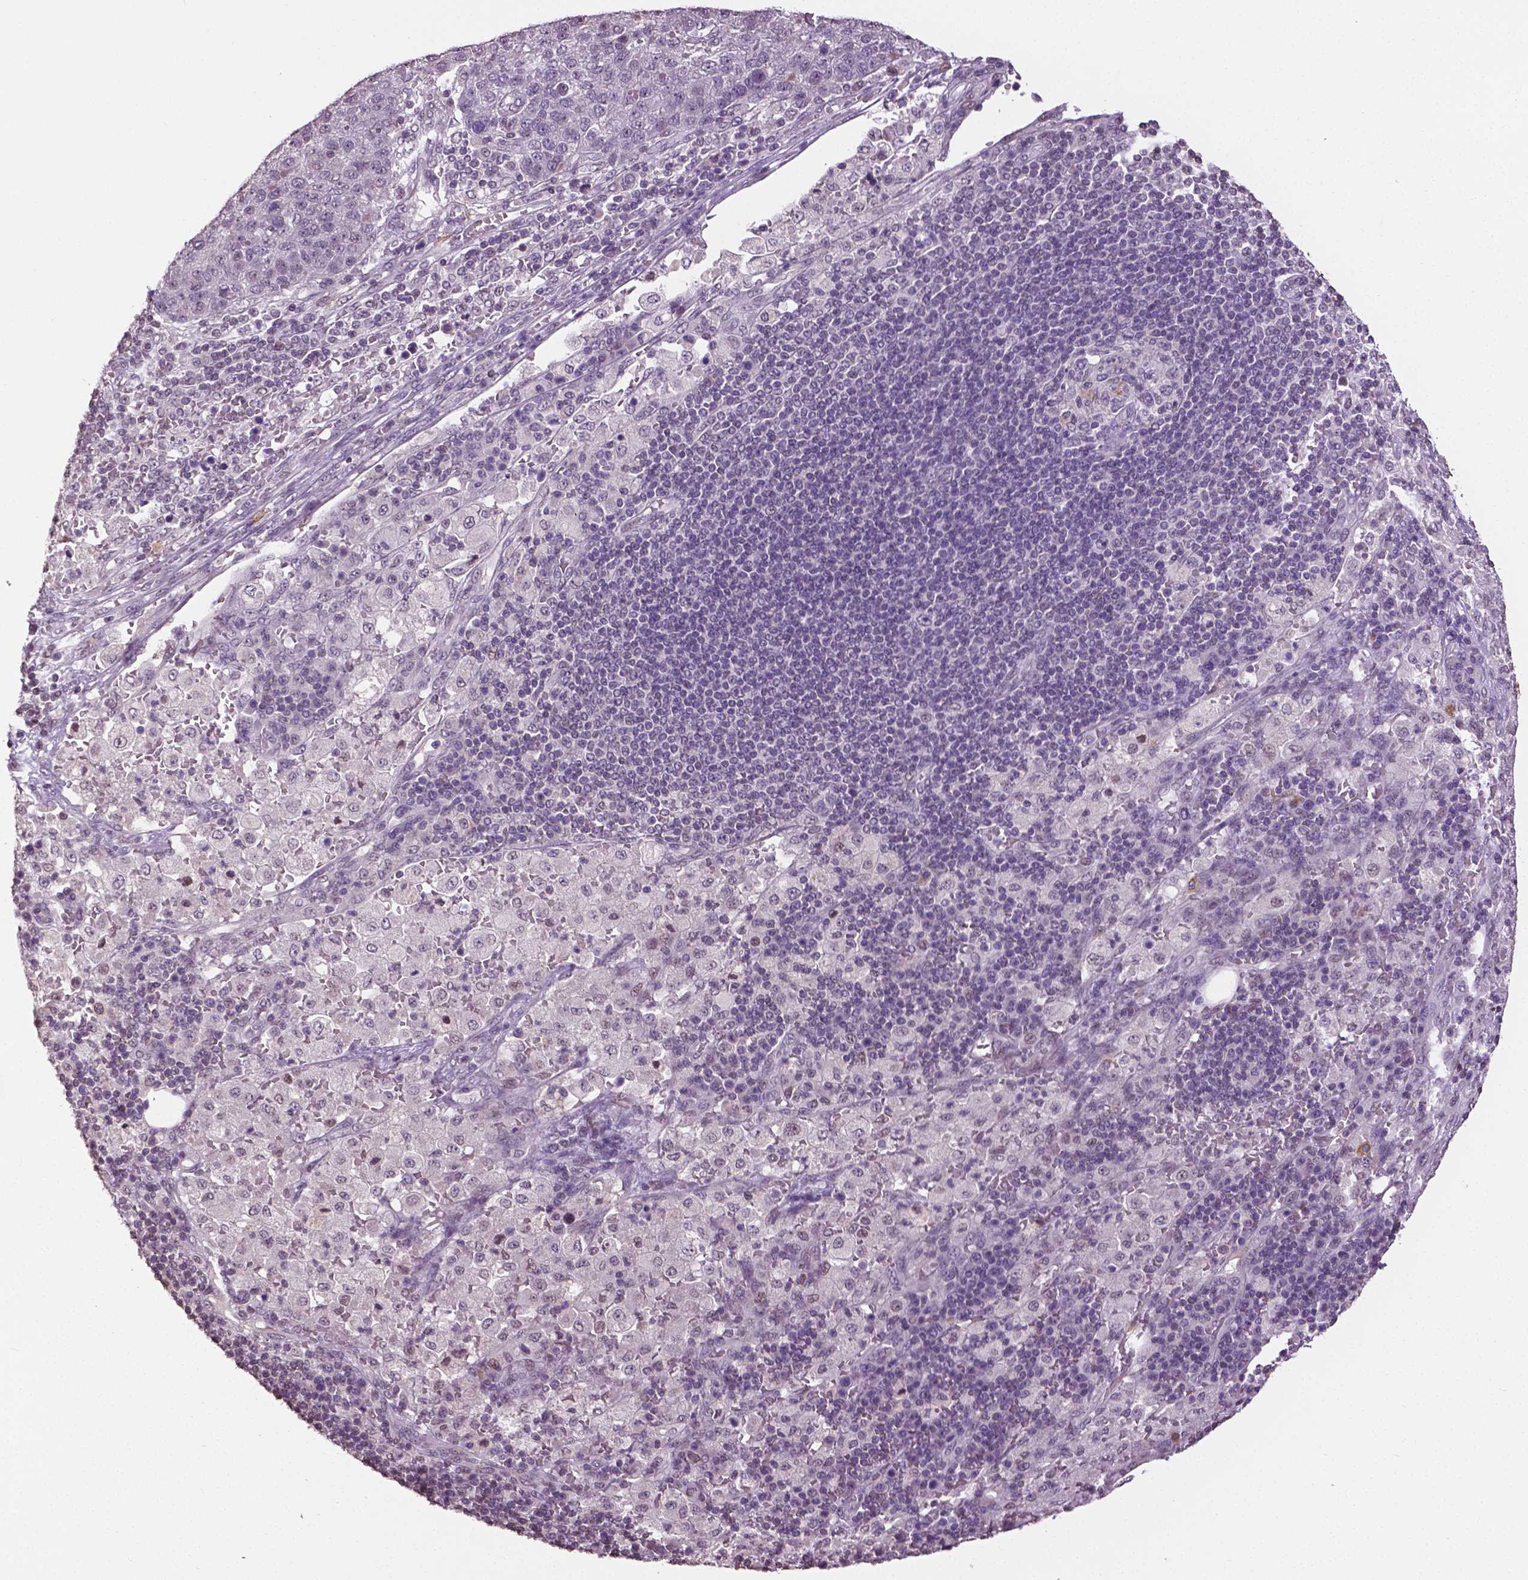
{"staining": {"intensity": "negative", "quantity": "none", "location": "none"}, "tissue": "pancreatic cancer", "cell_type": "Tumor cells", "image_type": "cancer", "snomed": [{"axis": "morphology", "description": "Adenocarcinoma, NOS"}, {"axis": "topography", "description": "Pancreas"}], "caption": "Tumor cells are negative for brown protein staining in adenocarcinoma (pancreatic).", "gene": "DLX5", "patient": {"sex": "female", "age": 61}}